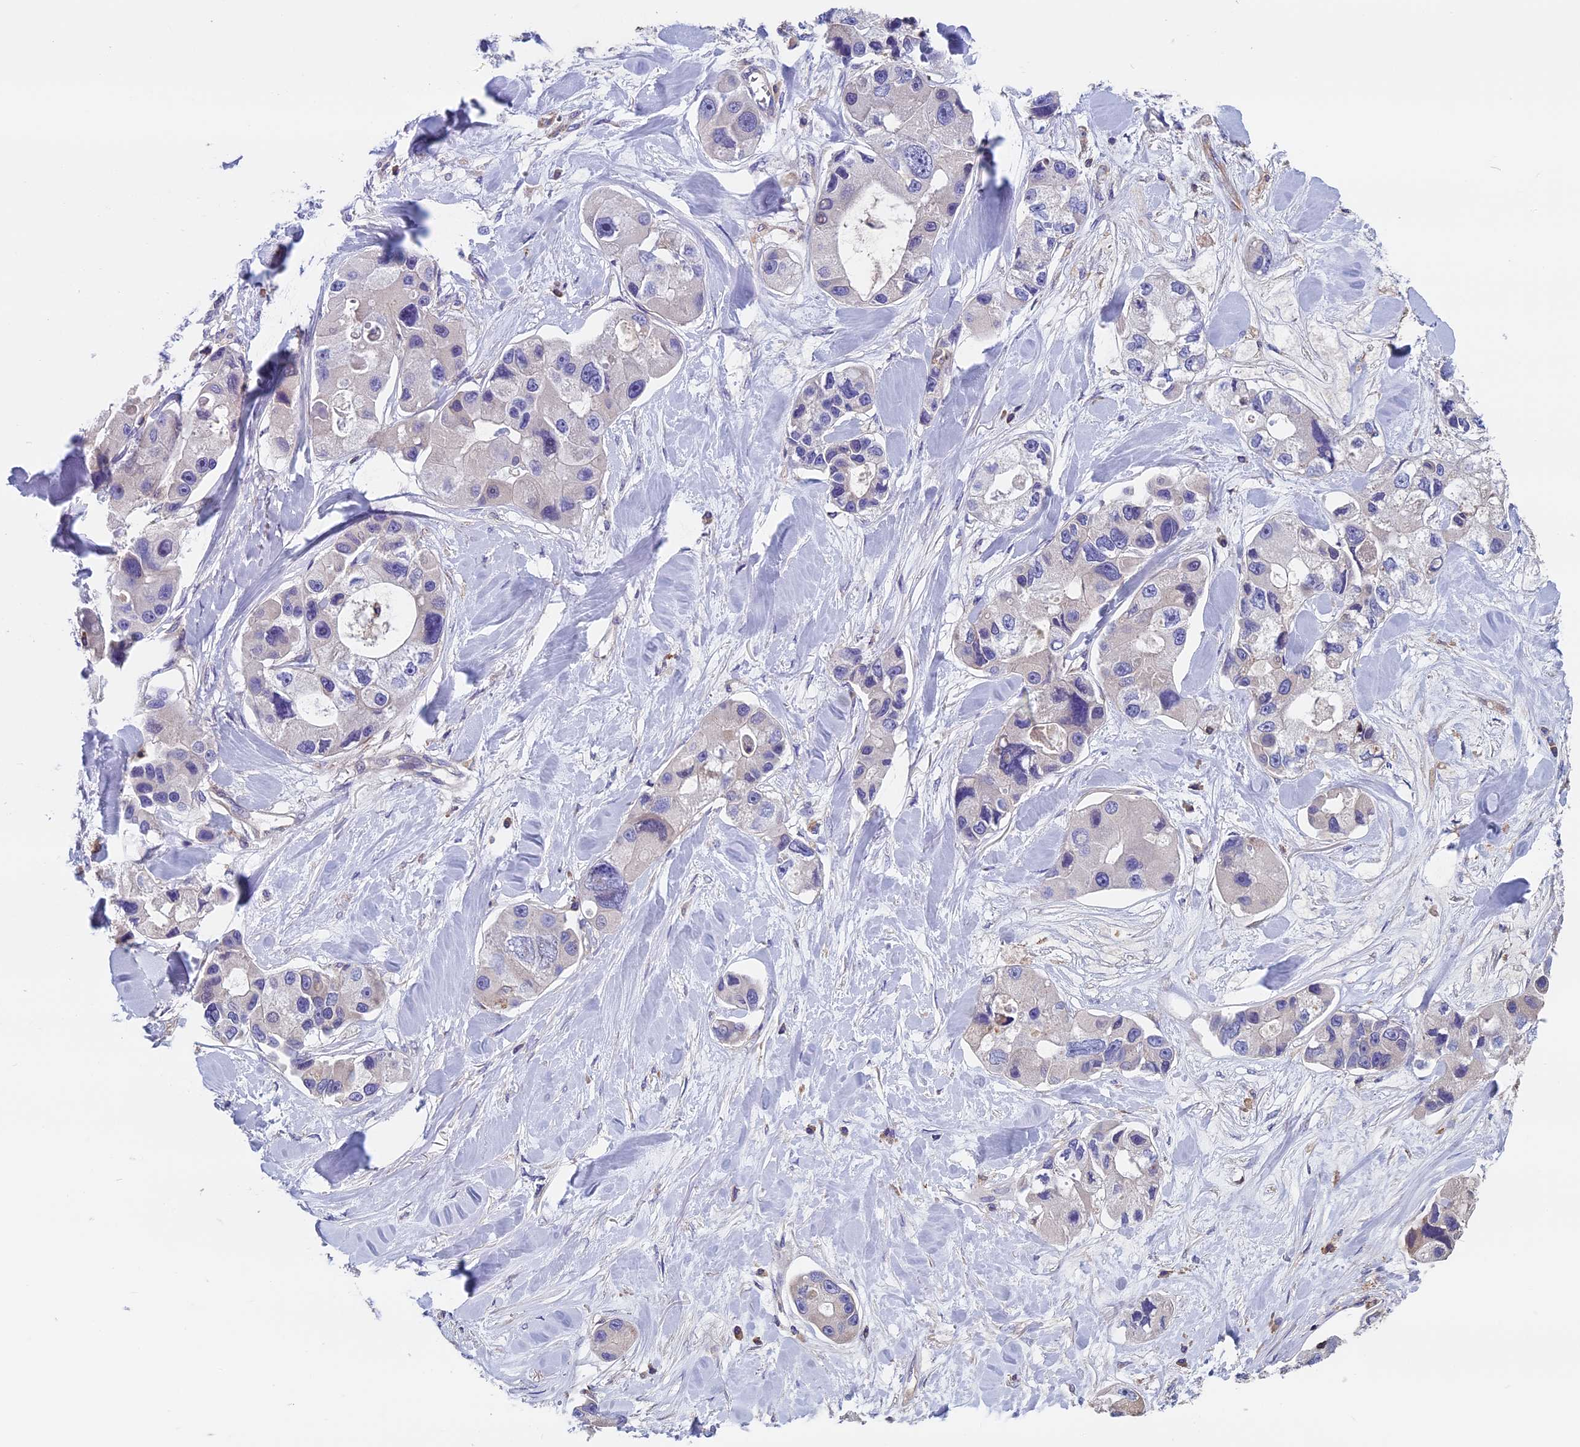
{"staining": {"intensity": "negative", "quantity": "none", "location": "none"}, "tissue": "lung cancer", "cell_type": "Tumor cells", "image_type": "cancer", "snomed": [{"axis": "morphology", "description": "Adenocarcinoma, NOS"}, {"axis": "topography", "description": "Lung"}], "caption": "Photomicrograph shows no significant protein expression in tumor cells of lung cancer (adenocarcinoma).", "gene": "CCDC153", "patient": {"sex": "female", "age": 54}}